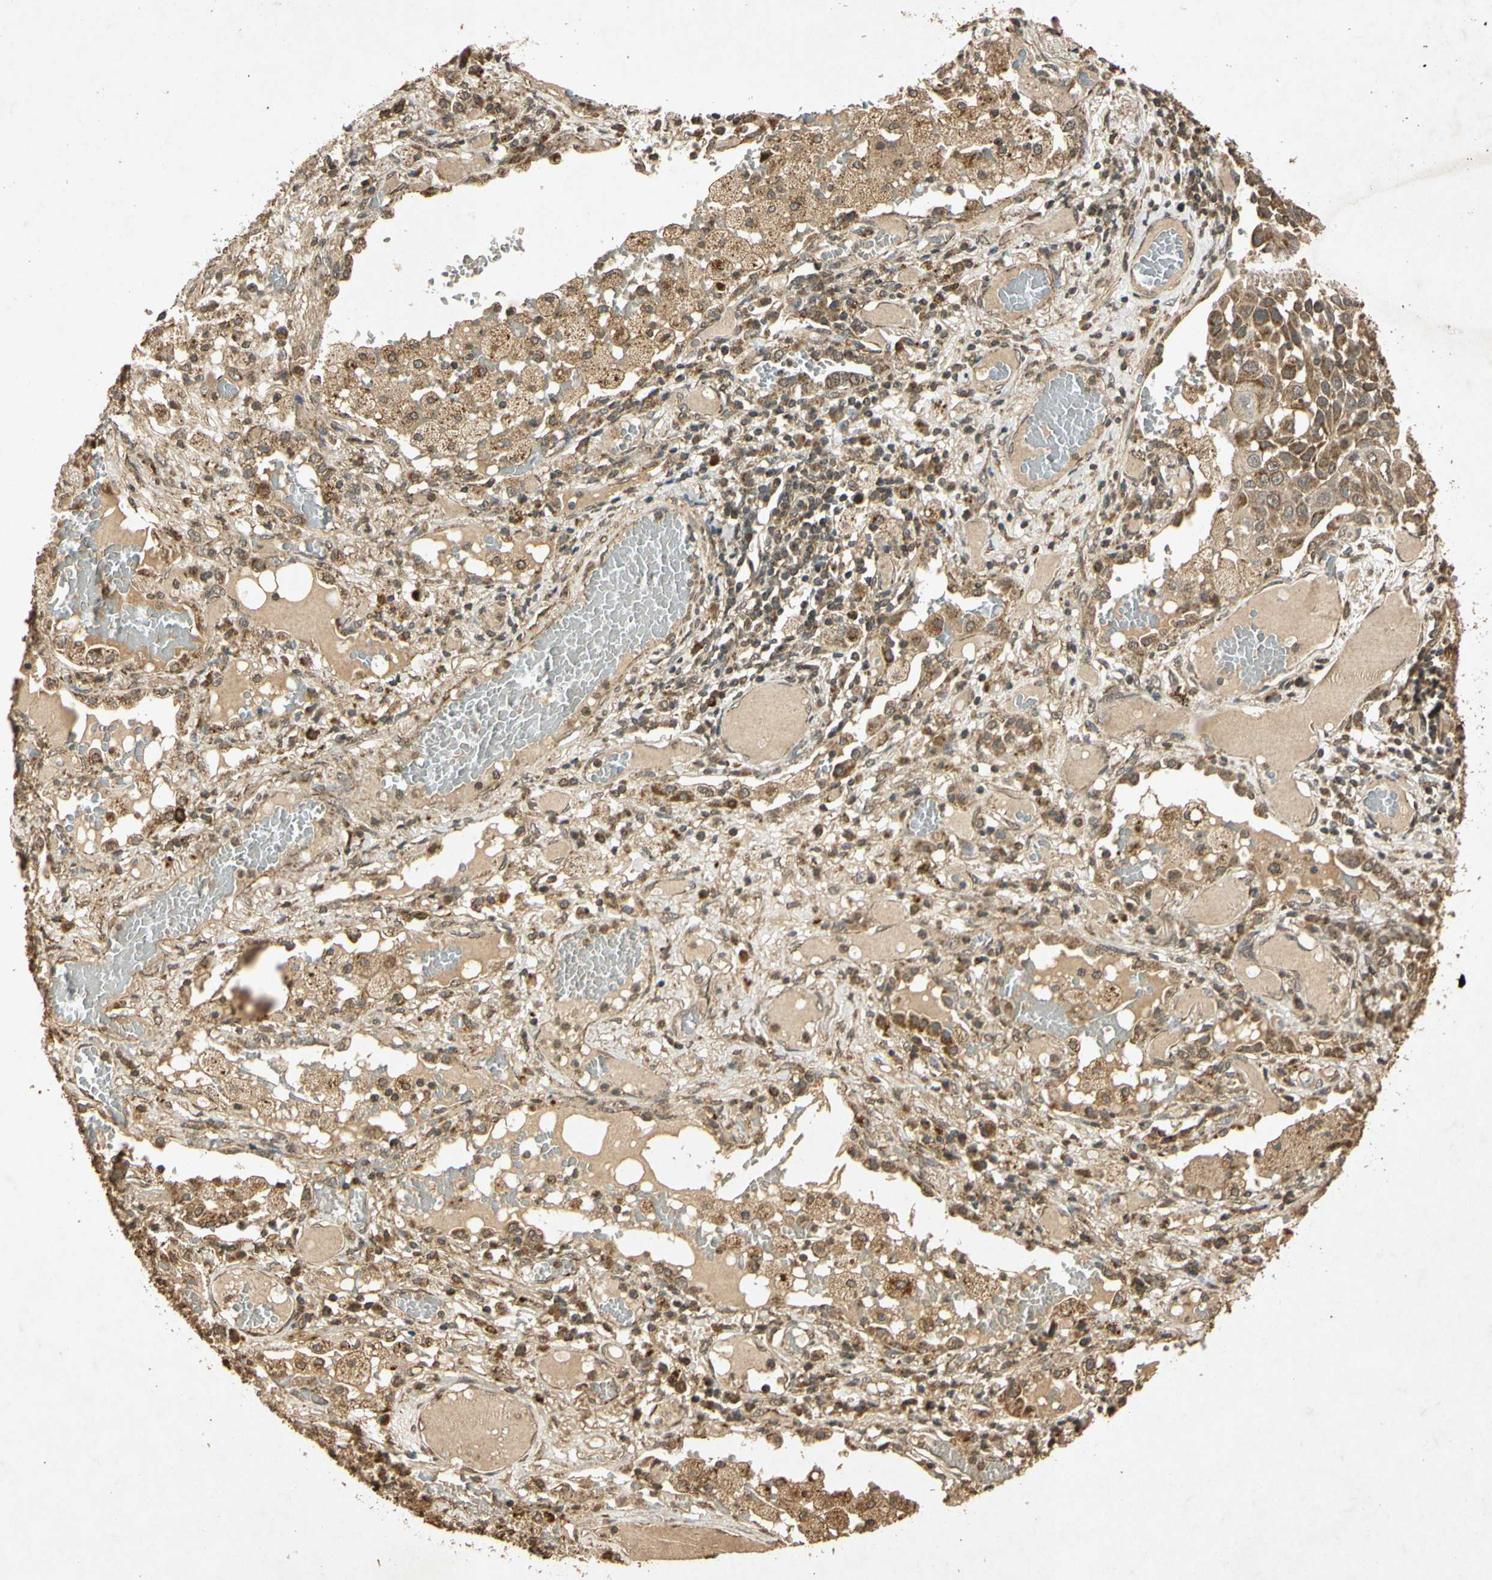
{"staining": {"intensity": "moderate", "quantity": ">75%", "location": "cytoplasmic/membranous"}, "tissue": "lung cancer", "cell_type": "Tumor cells", "image_type": "cancer", "snomed": [{"axis": "morphology", "description": "Squamous cell carcinoma, NOS"}, {"axis": "topography", "description": "Lung"}], "caption": "A histopathology image showing moderate cytoplasmic/membranous expression in approximately >75% of tumor cells in lung squamous cell carcinoma, as visualized by brown immunohistochemical staining.", "gene": "PRDX3", "patient": {"sex": "male", "age": 71}}